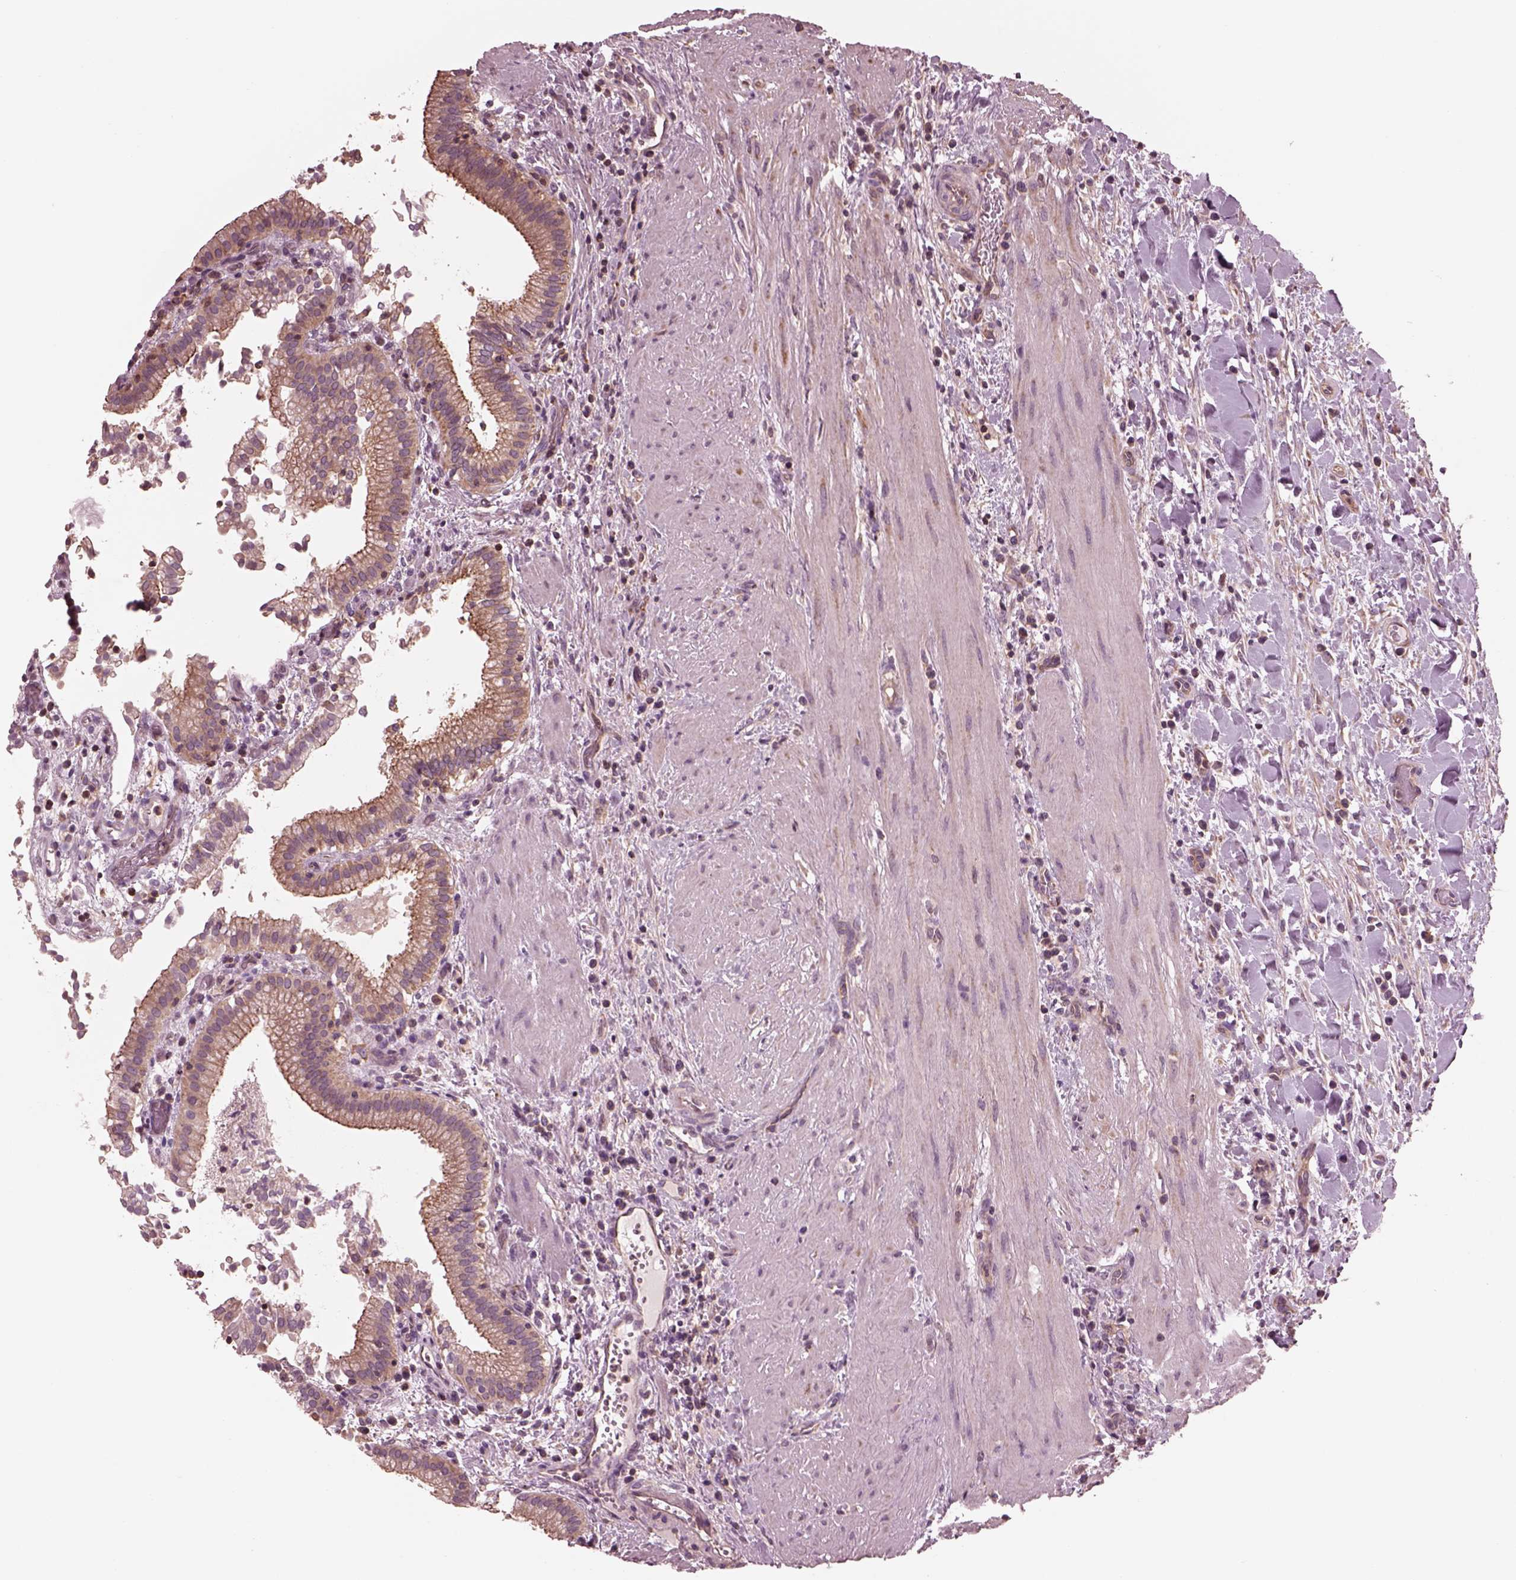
{"staining": {"intensity": "strong", "quantity": "25%-75%", "location": "cytoplasmic/membranous"}, "tissue": "gallbladder", "cell_type": "Glandular cells", "image_type": "normal", "snomed": [{"axis": "morphology", "description": "Normal tissue, NOS"}, {"axis": "topography", "description": "Gallbladder"}], "caption": "Immunohistochemical staining of unremarkable gallbladder displays strong cytoplasmic/membranous protein expression in approximately 25%-75% of glandular cells.", "gene": "STK33", "patient": {"sex": "male", "age": 42}}